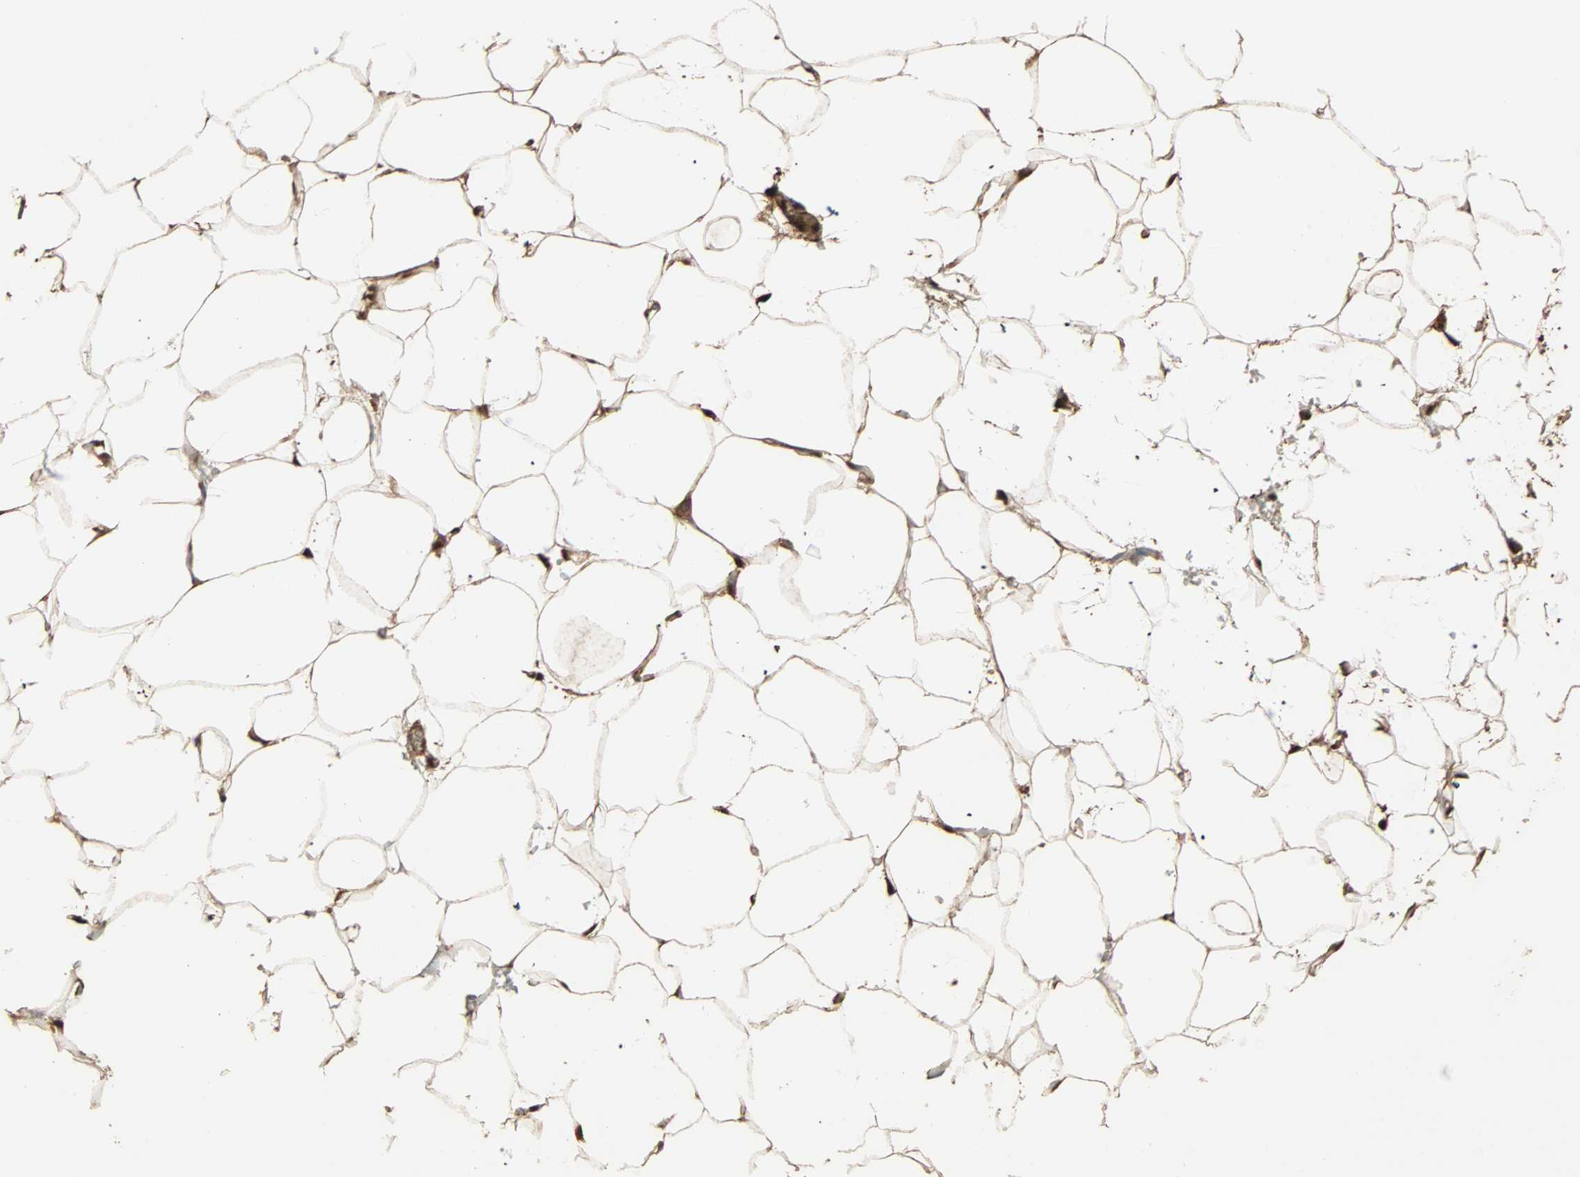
{"staining": {"intensity": "moderate", "quantity": ">75%", "location": "cytoplasmic/membranous"}, "tissue": "adipose tissue", "cell_type": "Adipocytes", "image_type": "normal", "snomed": [{"axis": "morphology", "description": "Normal tissue, NOS"}, {"axis": "topography", "description": "Breast"}, {"axis": "topography", "description": "Adipose tissue"}], "caption": "High-power microscopy captured an IHC micrograph of normal adipose tissue, revealing moderate cytoplasmic/membranous positivity in approximately >75% of adipocytes.", "gene": "CALCRL", "patient": {"sex": "female", "age": 25}}